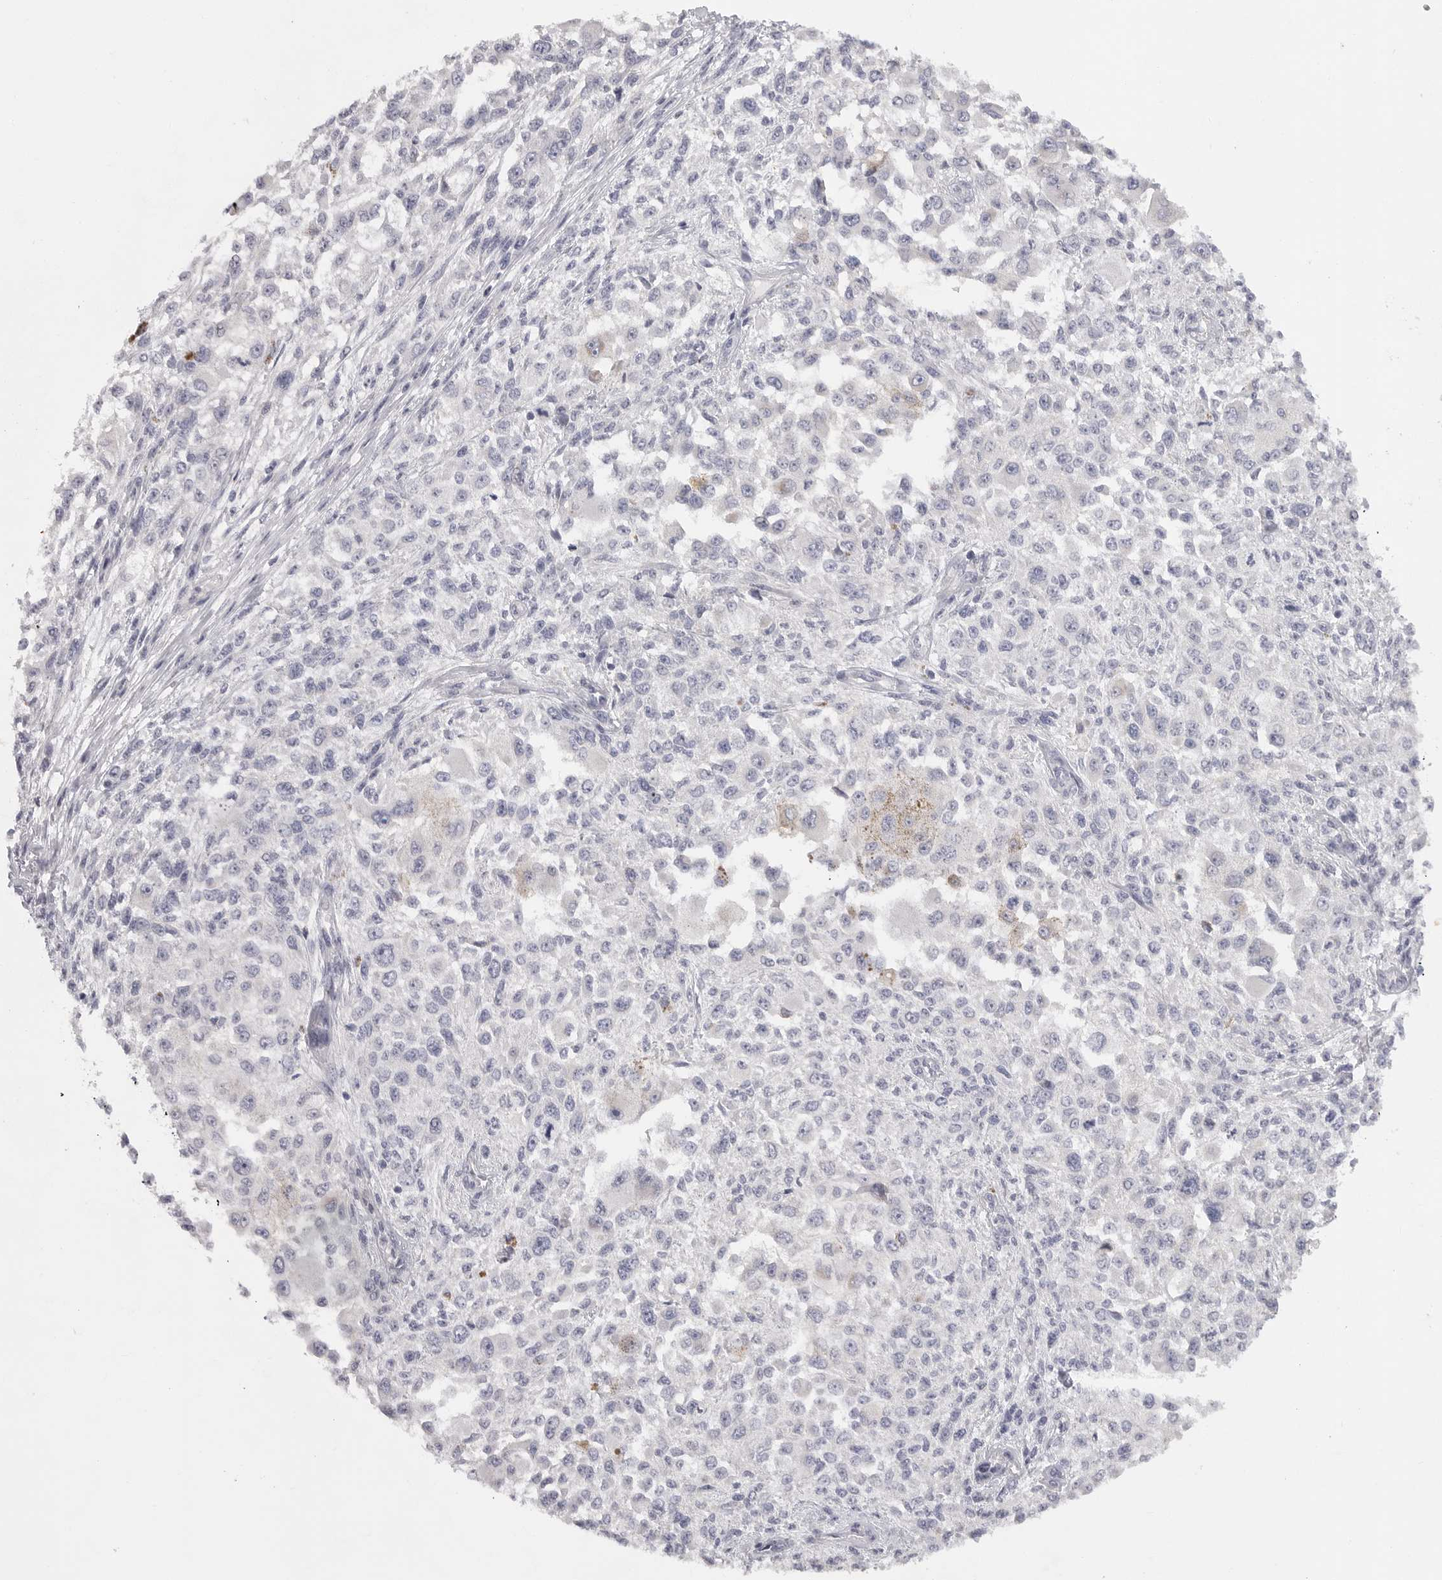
{"staining": {"intensity": "negative", "quantity": "none", "location": "none"}, "tissue": "melanoma", "cell_type": "Tumor cells", "image_type": "cancer", "snomed": [{"axis": "morphology", "description": "Necrosis, NOS"}, {"axis": "morphology", "description": "Malignant melanoma, NOS"}, {"axis": "topography", "description": "Skin"}], "caption": "This is an IHC photomicrograph of human malignant melanoma. There is no expression in tumor cells.", "gene": "ELP3", "patient": {"sex": "female", "age": 87}}